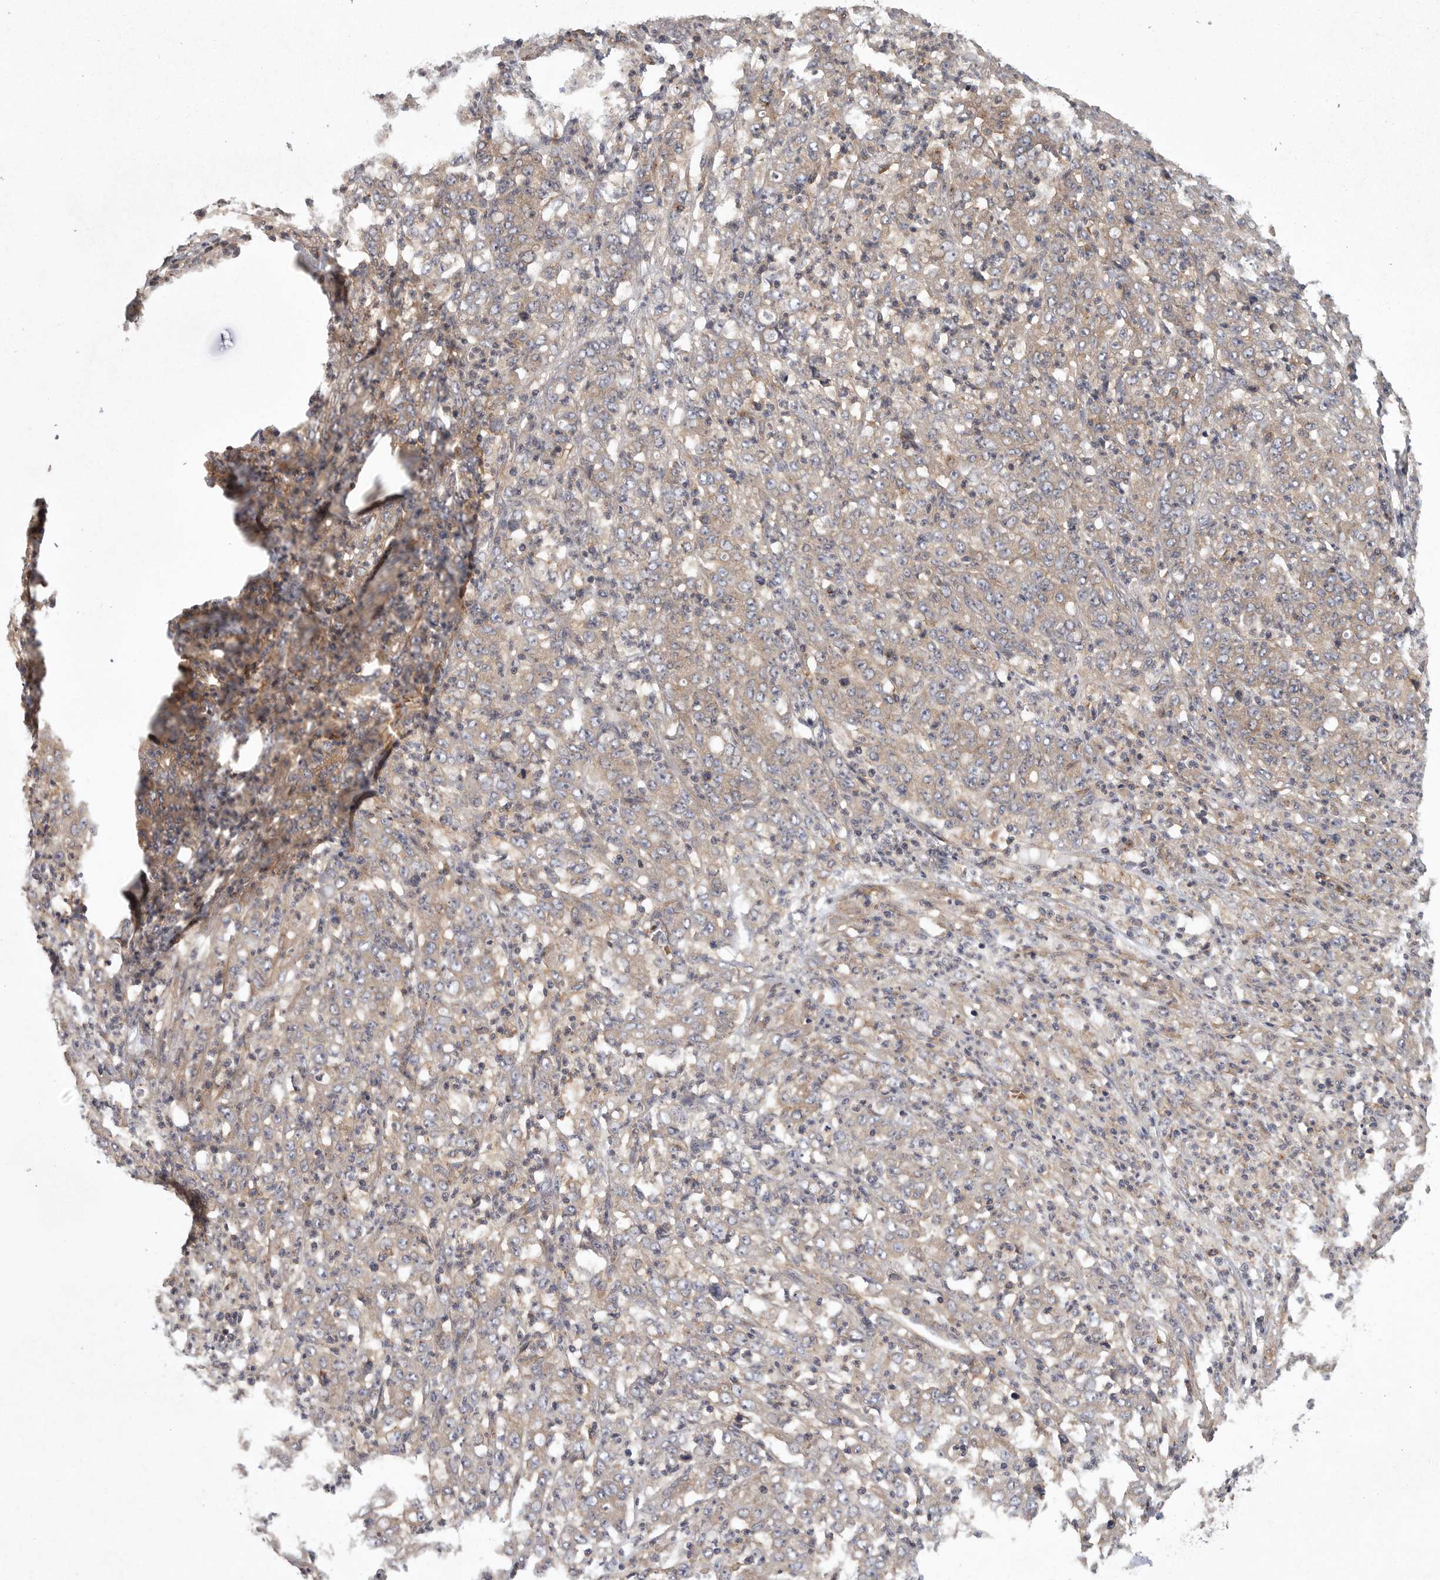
{"staining": {"intensity": "negative", "quantity": "none", "location": "none"}, "tissue": "stomach cancer", "cell_type": "Tumor cells", "image_type": "cancer", "snomed": [{"axis": "morphology", "description": "Adenocarcinoma, NOS"}, {"axis": "topography", "description": "Stomach, lower"}], "caption": "Image shows no significant protein staining in tumor cells of adenocarcinoma (stomach). Brightfield microscopy of immunohistochemistry stained with DAB (brown) and hematoxylin (blue), captured at high magnification.", "gene": "OXR1", "patient": {"sex": "female", "age": 71}}